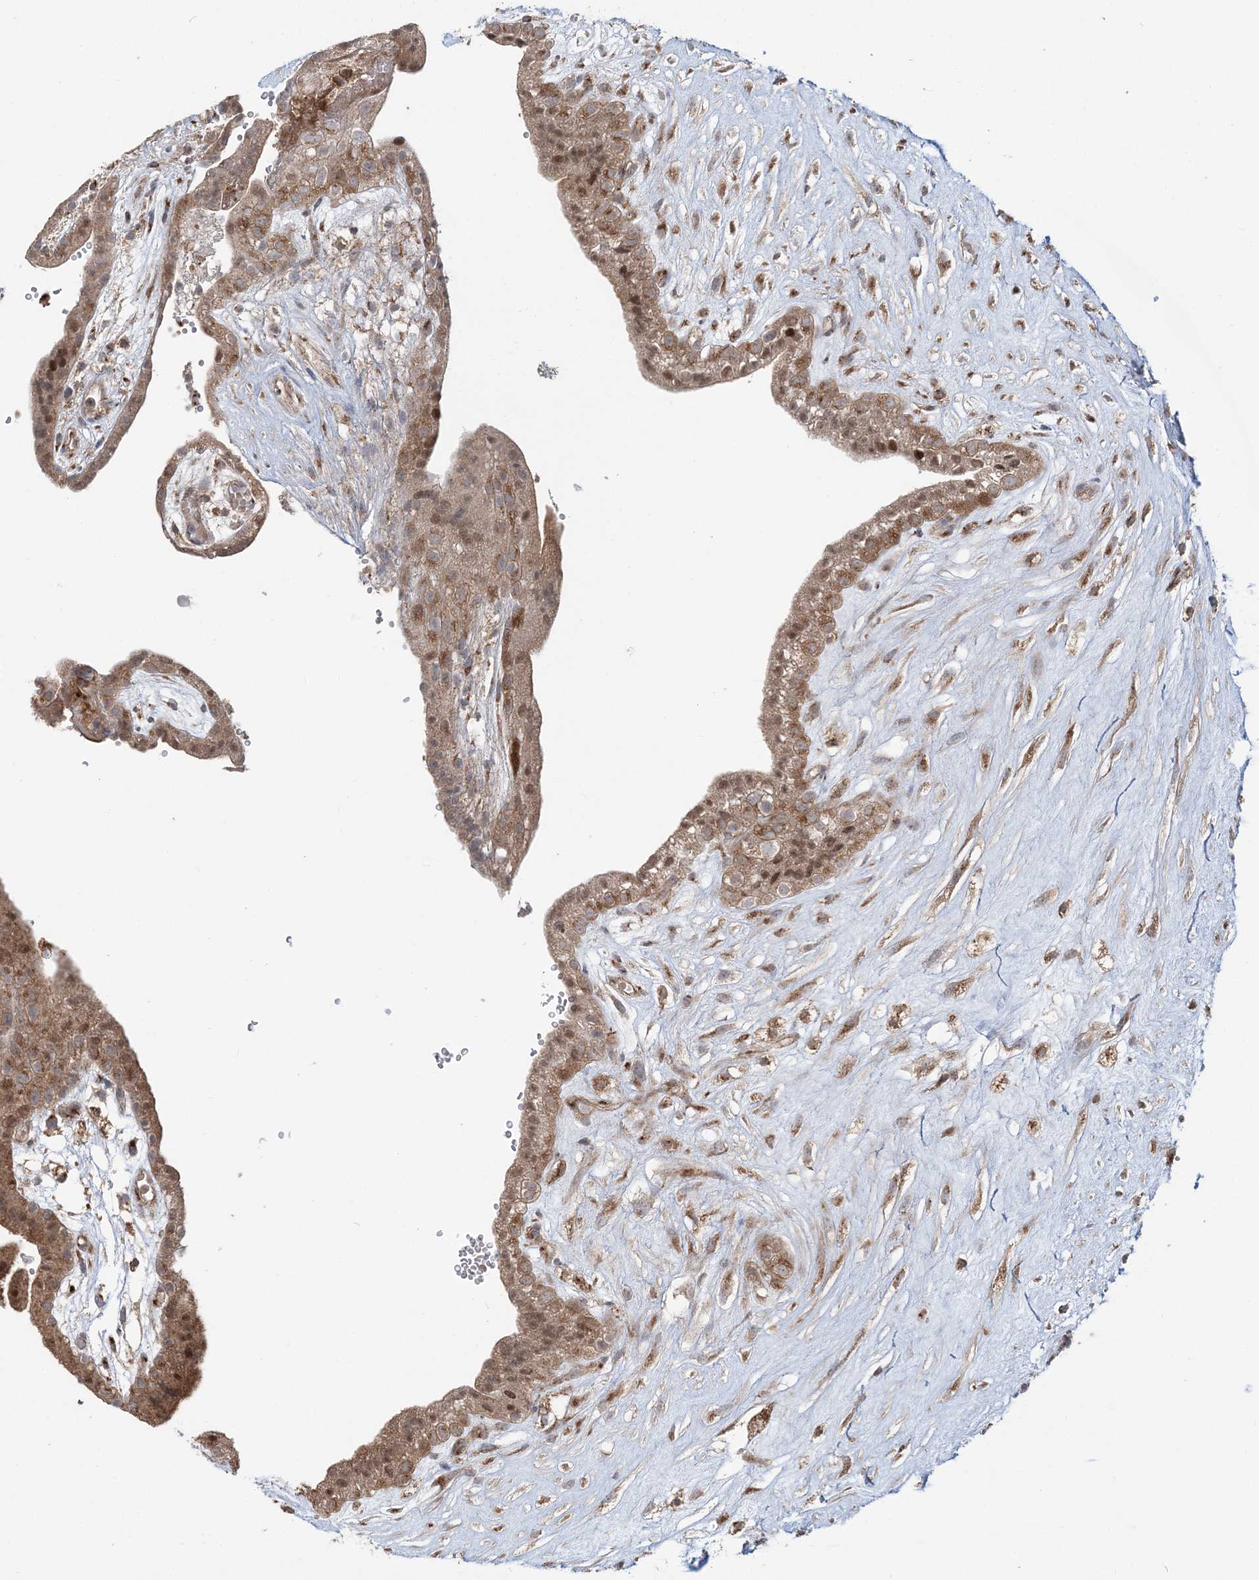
{"staining": {"intensity": "moderate", "quantity": ">75%", "location": "cytoplasmic/membranous"}, "tissue": "placenta", "cell_type": "Decidual cells", "image_type": "normal", "snomed": [{"axis": "morphology", "description": "Normal tissue, NOS"}, {"axis": "topography", "description": "Placenta"}], "caption": "High-magnification brightfield microscopy of benign placenta stained with DAB (3,3'-diaminobenzidine) (brown) and counterstained with hematoxylin (blue). decidual cells exhibit moderate cytoplasmic/membranous positivity is seen in approximately>75% of cells. (IHC, brightfield microscopy, high magnification).", "gene": "ABCC3", "patient": {"sex": "female", "age": 18}}